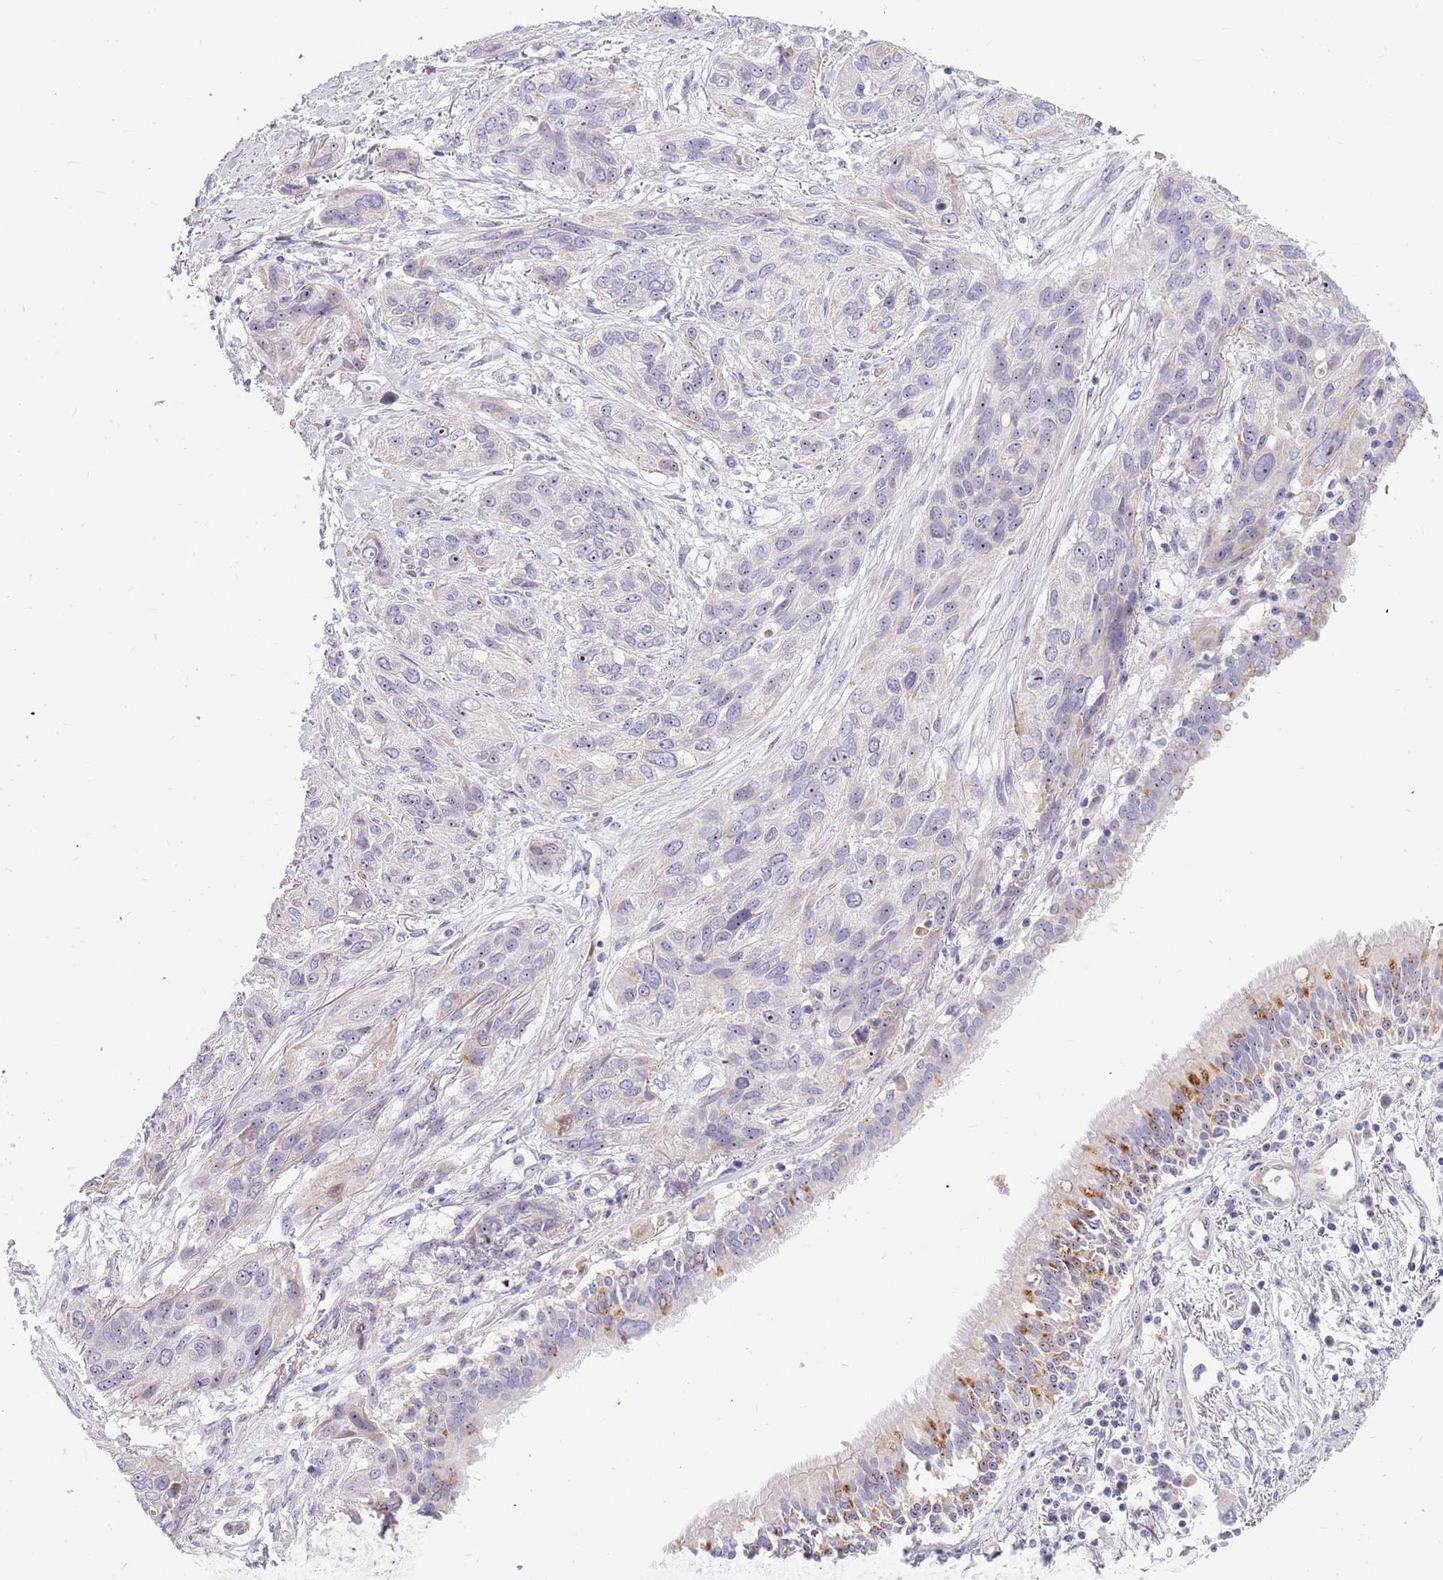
{"staining": {"intensity": "negative", "quantity": "none", "location": "none"}, "tissue": "lung cancer", "cell_type": "Tumor cells", "image_type": "cancer", "snomed": [{"axis": "morphology", "description": "Squamous cell carcinoma, NOS"}, {"axis": "topography", "description": "Lung"}], "caption": "A high-resolution photomicrograph shows IHC staining of lung cancer (squamous cell carcinoma), which reveals no significant expression in tumor cells.", "gene": "DNAJA3", "patient": {"sex": "female", "age": 70}}